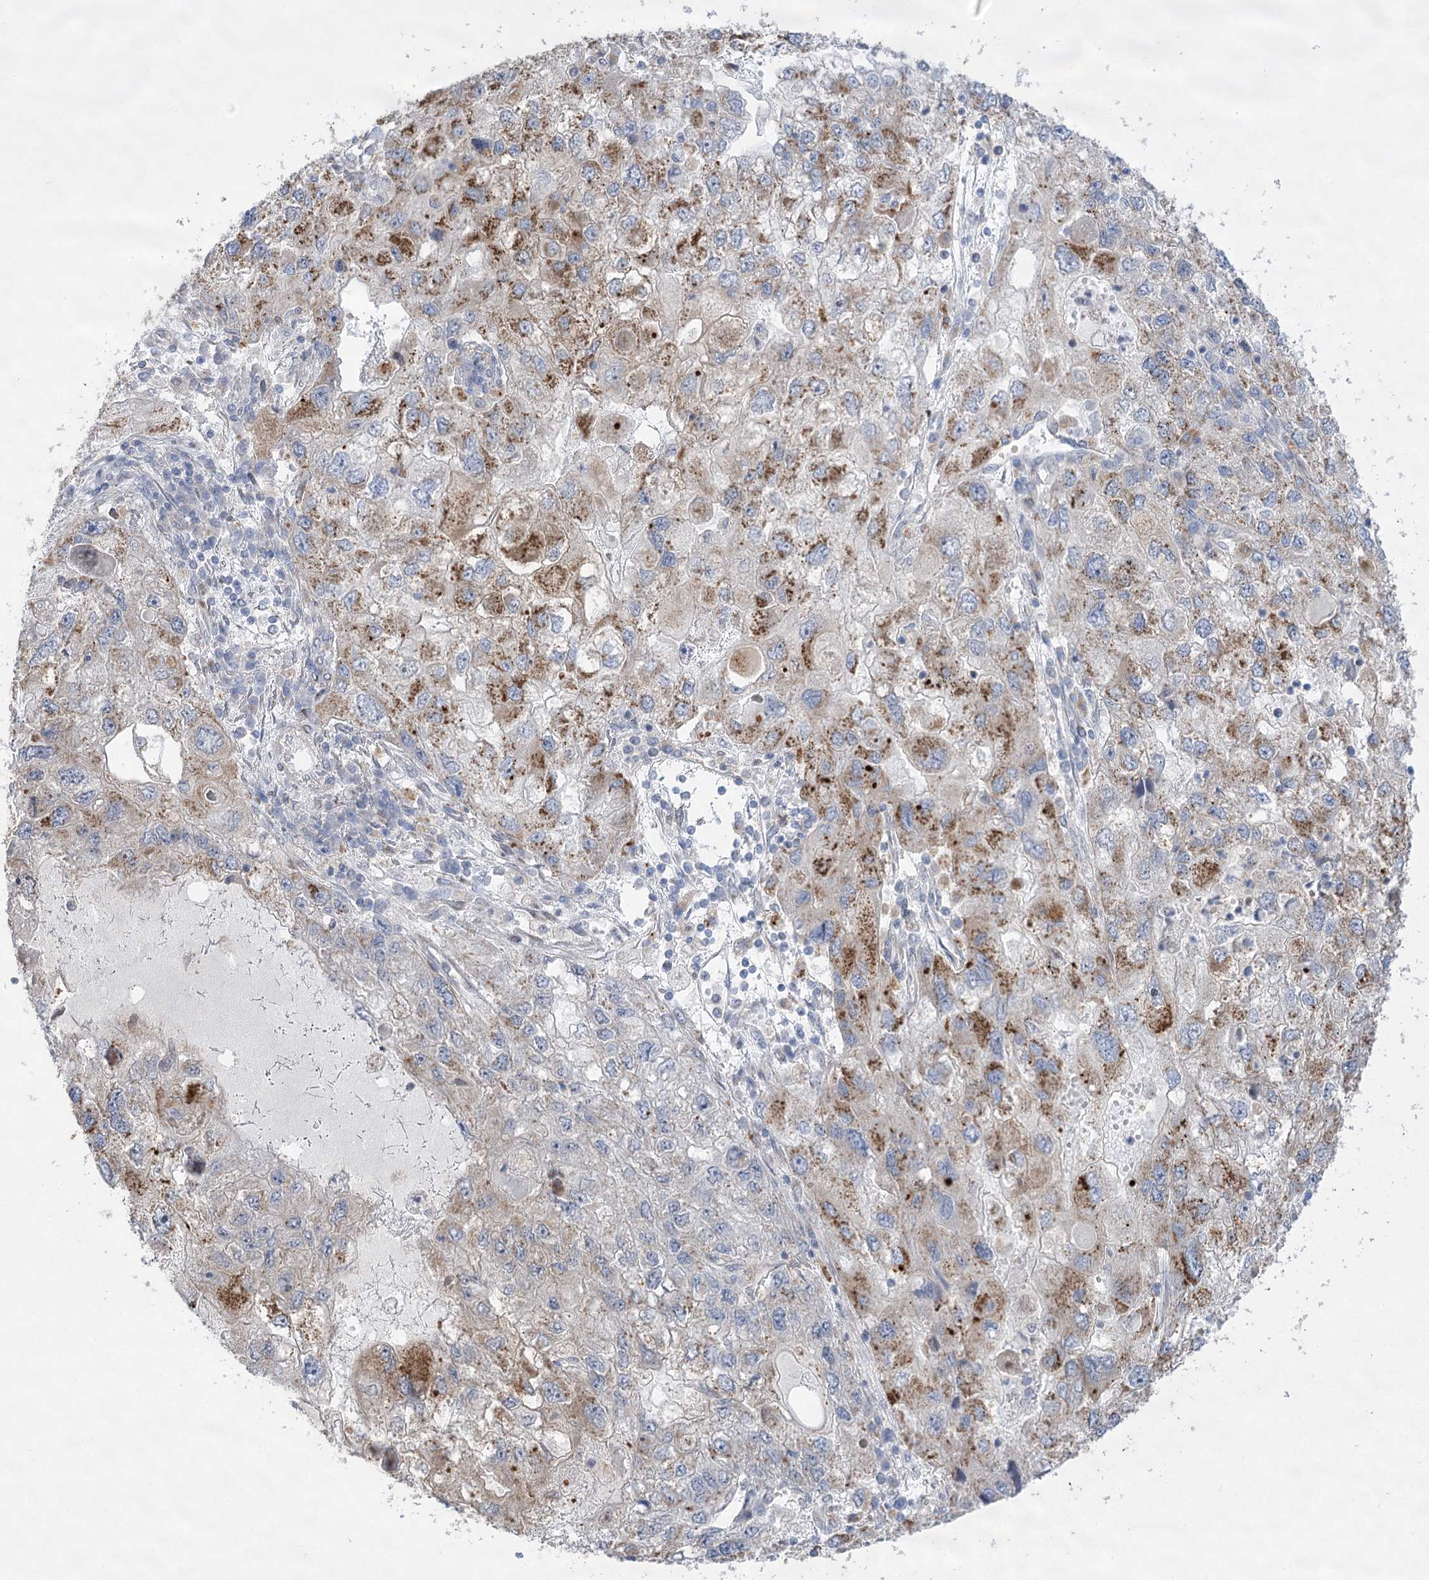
{"staining": {"intensity": "moderate", "quantity": "25%-75%", "location": "cytoplasmic/membranous"}, "tissue": "endometrial cancer", "cell_type": "Tumor cells", "image_type": "cancer", "snomed": [{"axis": "morphology", "description": "Adenocarcinoma, NOS"}, {"axis": "topography", "description": "Endometrium"}], "caption": "This photomicrograph shows immunohistochemistry (IHC) staining of human endometrial cancer, with medium moderate cytoplasmic/membranous staining in about 25%-75% of tumor cells.", "gene": "NME7", "patient": {"sex": "female", "age": 49}}